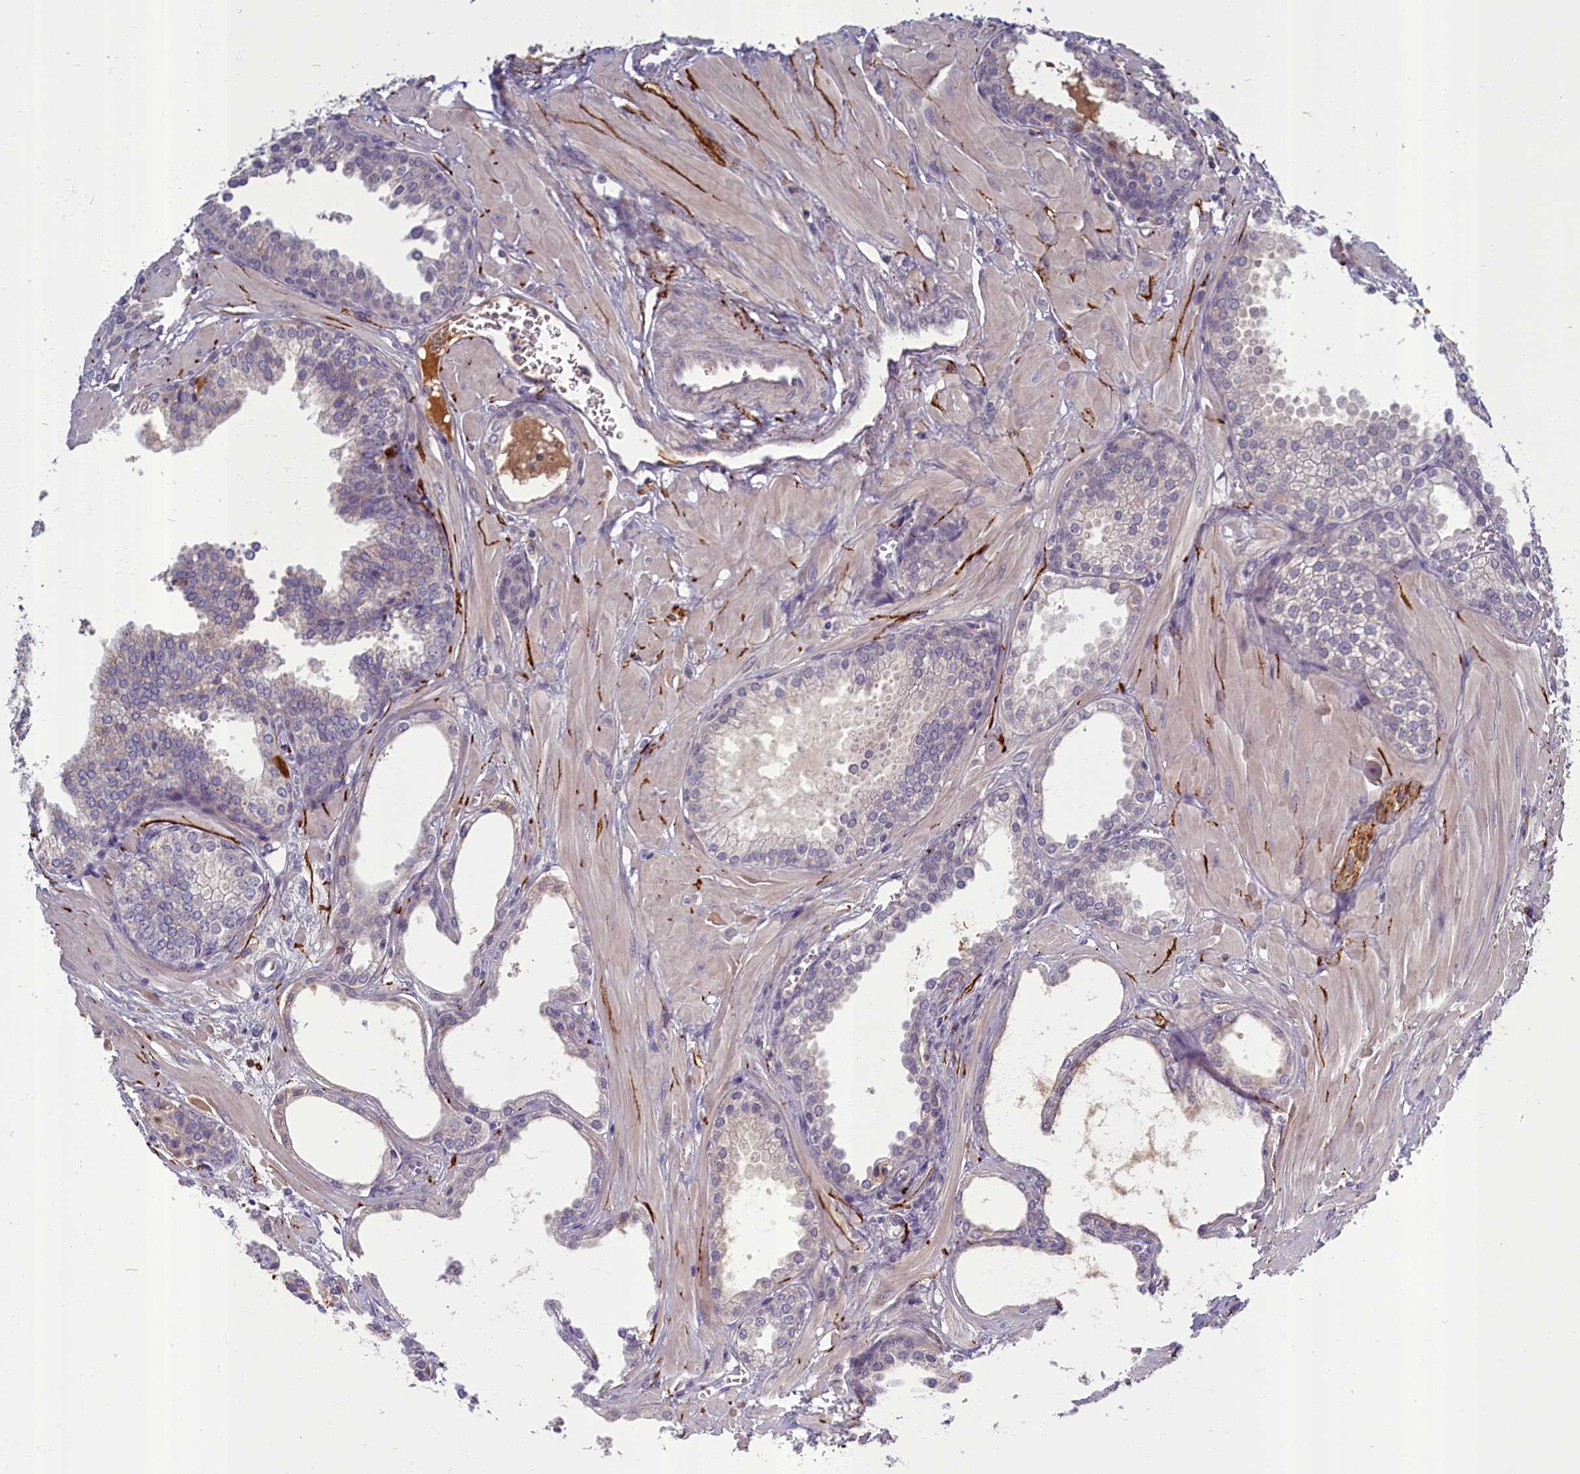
{"staining": {"intensity": "negative", "quantity": "none", "location": "none"}, "tissue": "prostate cancer", "cell_type": "Tumor cells", "image_type": "cancer", "snomed": [{"axis": "morphology", "description": "Adenocarcinoma, Low grade"}, {"axis": "topography", "description": "Prostate"}], "caption": "This histopathology image is of prostate cancer (adenocarcinoma (low-grade)) stained with immunohistochemistry to label a protein in brown with the nuclei are counter-stained blue. There is no staining in tumor cells.", "gene": "SV2C", "patient": {"sex": "male", "age": 67}}